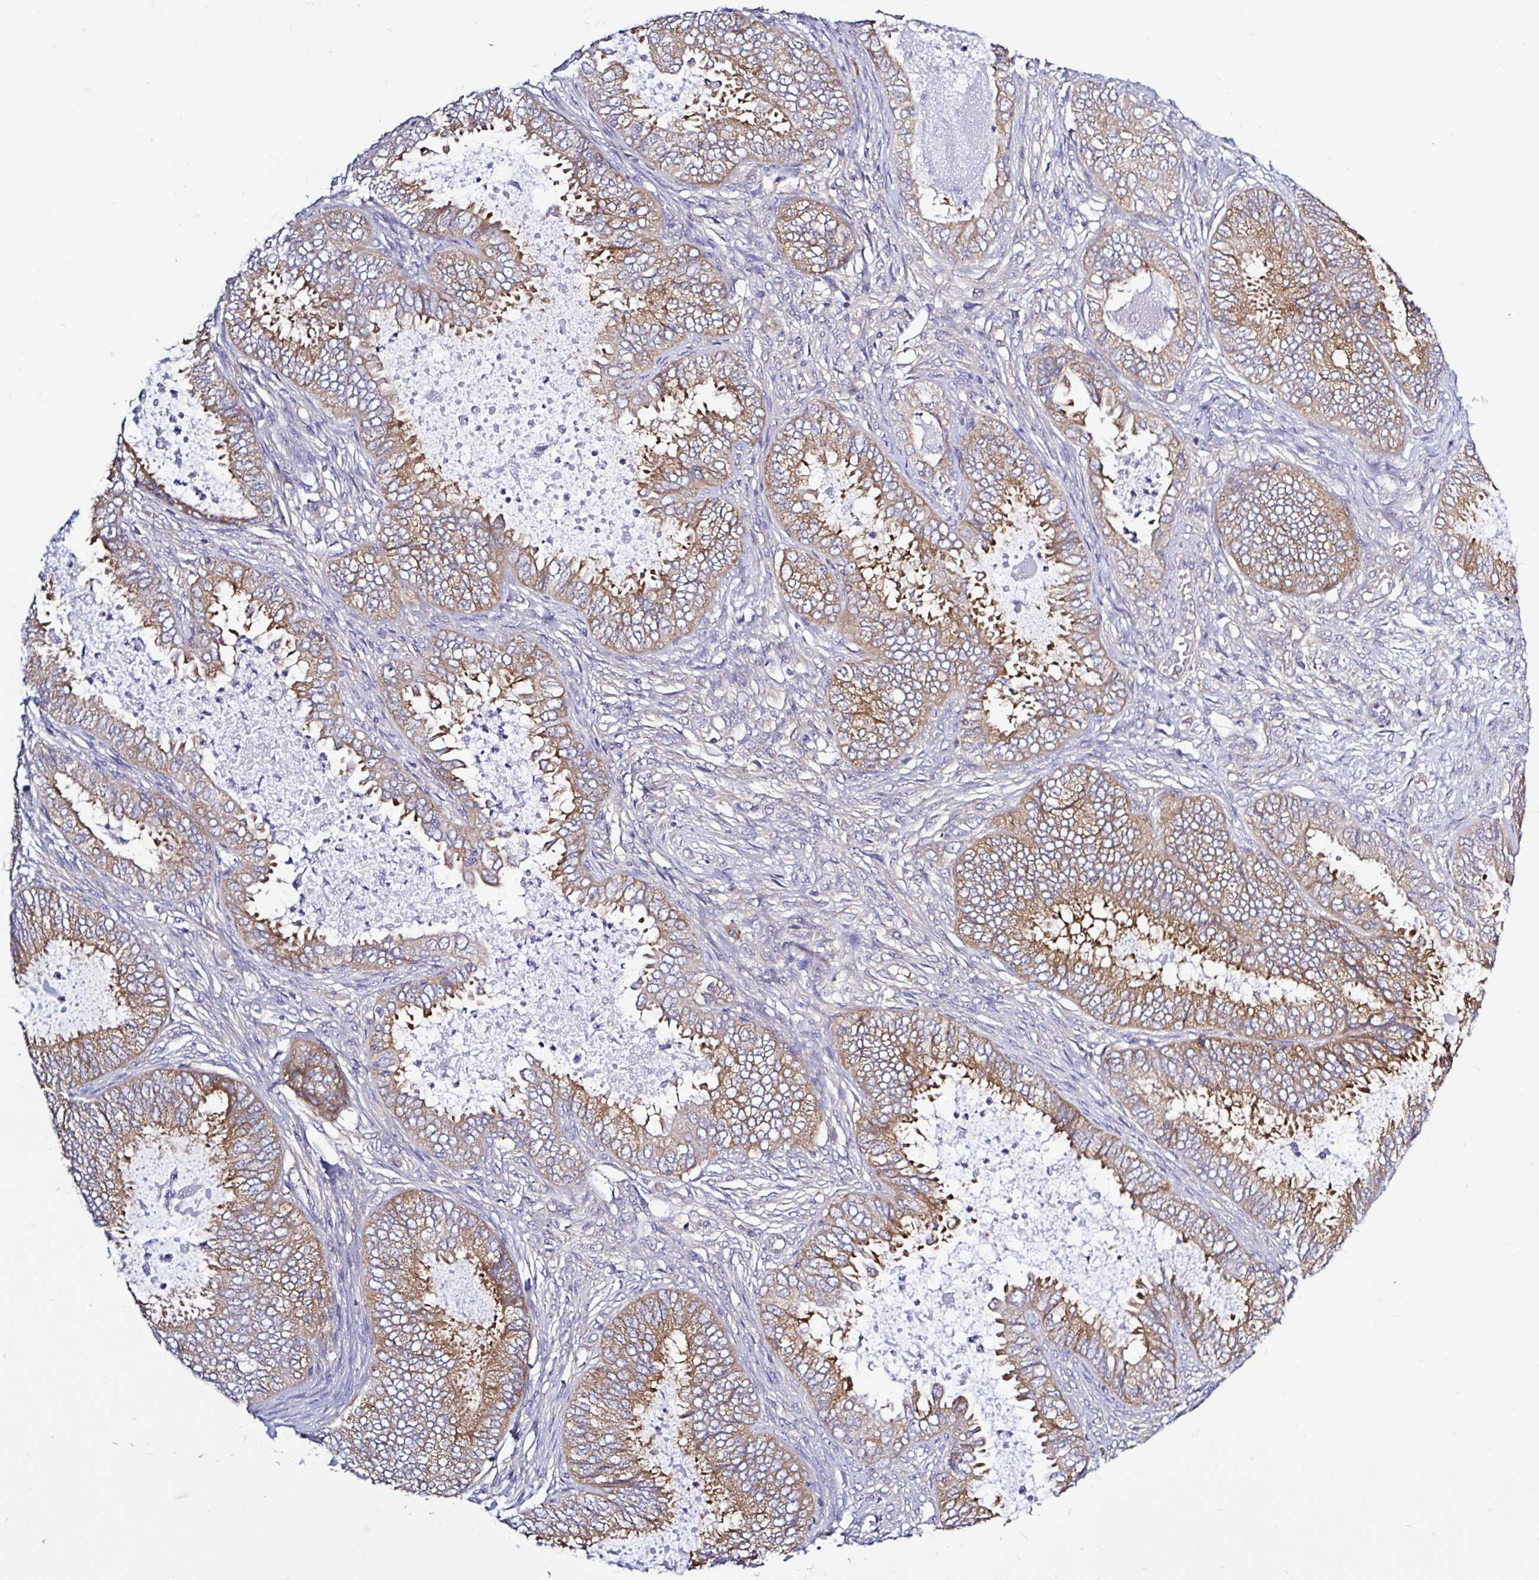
{"staining": {"intensity": "moderate", "quantity": "25%-75%", "location": "cytoplasmic/membranous"}, "tissue": "ovarian cancer", "cell_type": "Tumor cells", "image_type": "cancer", "snomed": [{"axis": "morphology", "description": "Carcinoma, endometroid"}, {"axis": "topography", "description": "Ovary"}], "caption": "Ovarian cancer (endometroid carcinoma) stained with immunohistochemistry (IHC) exhibits moderate cytoplasmic/membranous positivity in about 25%-75% of tumor cells. Using DAB (brown) and hematoxylin (blue) stains, captured at high magnification using brightfield microscopy.", "gene": "LARS1", "patient": {"sex": "female", "age": 70}}